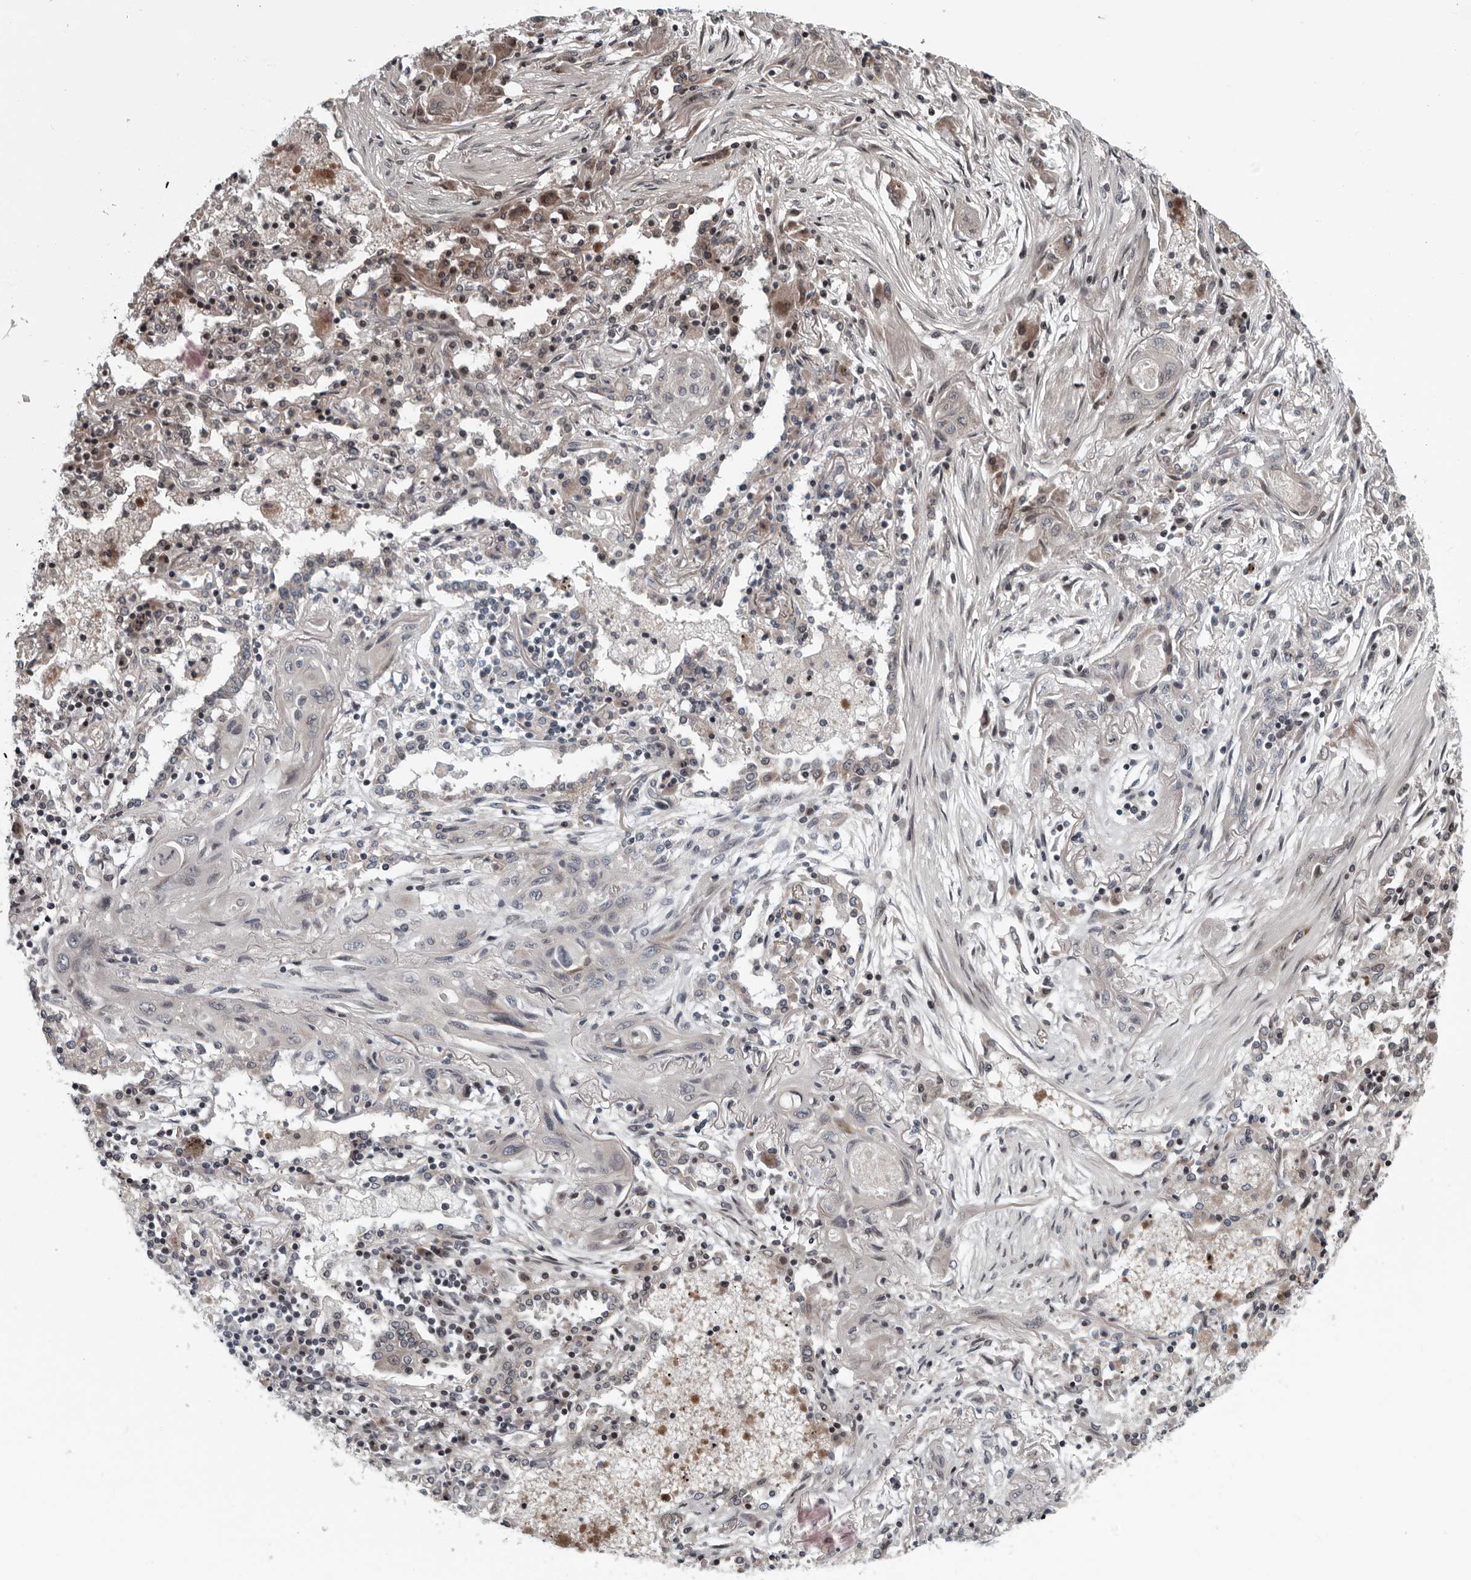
{"staining": {"intensity": "negative", "quantity": "none", "location": "none"}, "tissue": "lung cancer", "cell_type": "Tumor cells", "image_type": "cancer", "snomed": [{"axis": "morphology", "description": "Squamous cell carcinoma, NOS"}, {"axis": "topography", "description": "Lung"}], "caption": "Protein analysis of lung cancer exhibits no significant positivity in tumor cells.", "gene": "TMEM199", "patient": {"sex": "female", "age": 47}}